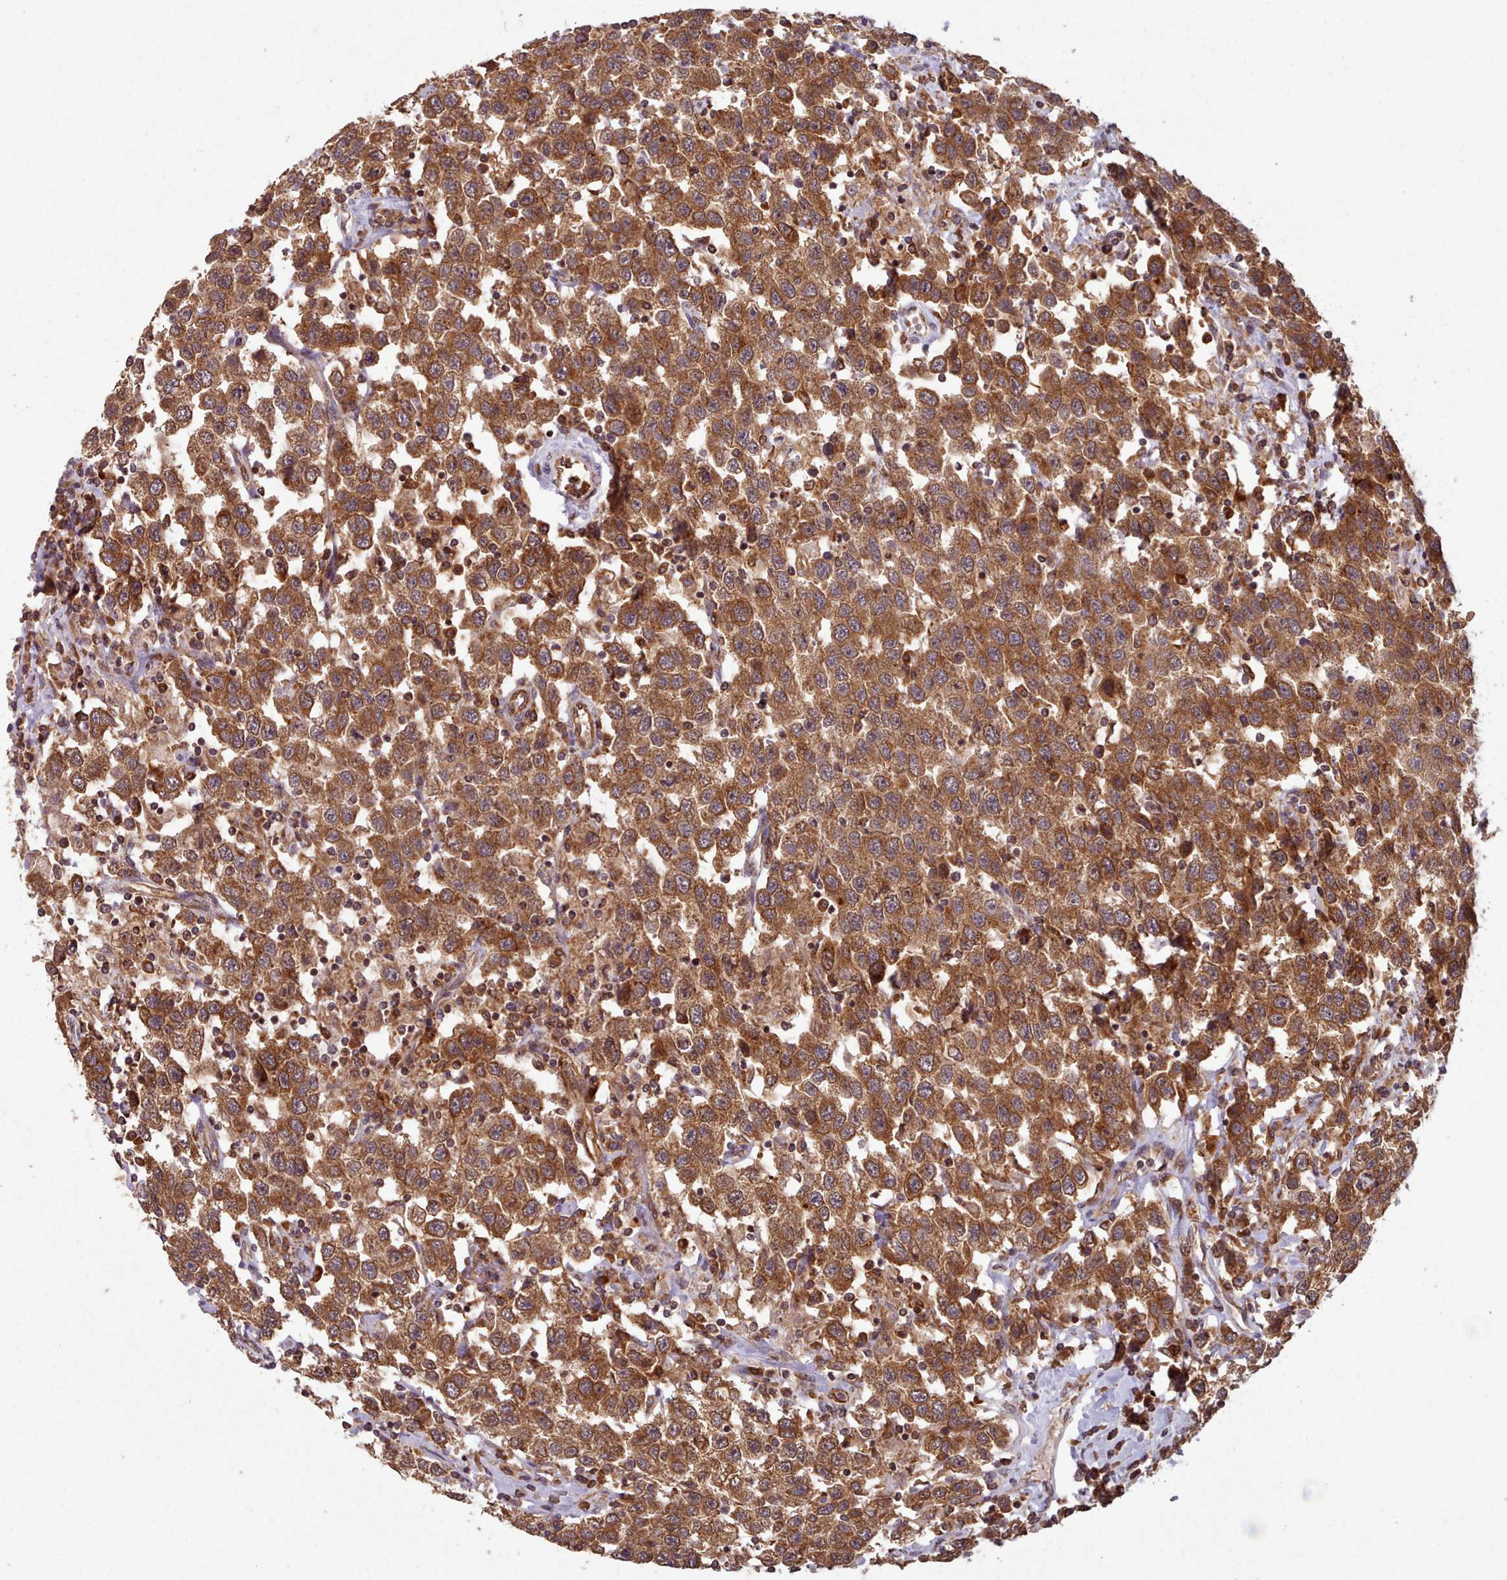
{"staining": {"intensity": "strong", "quantity": ">75%", "location": "cytoplasmic/membranous"}, "tissue": "testis cancer", "cell_type": "Tumor cells", "image_type": "cancer", "snomed": [{"axis": "morphology", "description": "Seminoma, NOS"}, {"axis": "topography", "description": "Testis"}], "caption": "Protein expression by immunohistochemistry exhibits strong cytoplasmic/membranous staining in about >75% of tumor cells in testis seminoma.", "gene": "CRYBG1", "patient": {"sex": "male", "age": 41}}